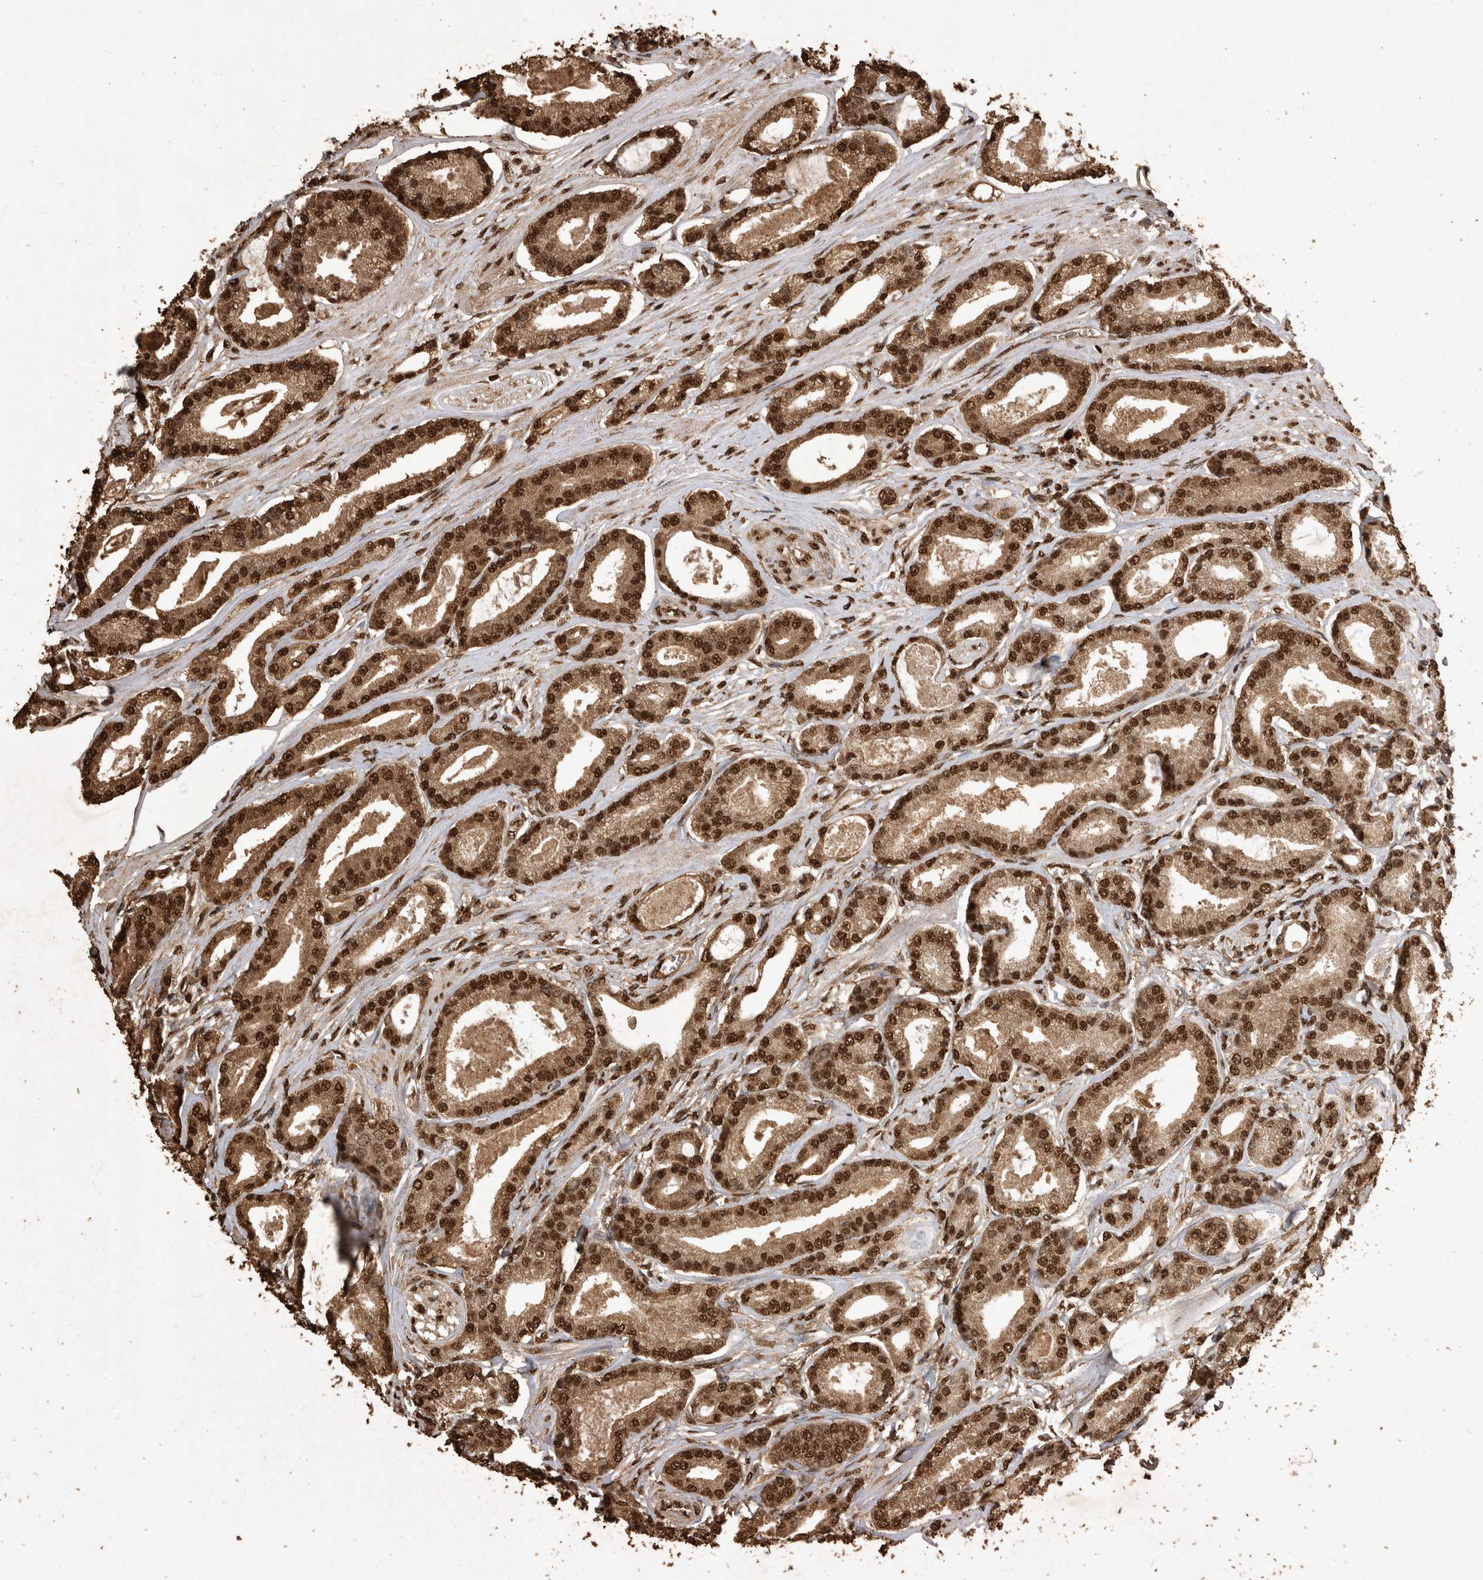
{"staining": {"intensity": "strong", "quantity": ">75%", "location": "cytoplasmic/membranous,nuclear"}, "tissue": "prostate cancer", "cell_type": "Tumor cells", "image_type": "cancer", "snomed": [{"axis": "morphology", "description": "Adenocarcinoma, Low grade"}, {"axis": "topography", "description": "Prostate"}], "caption": "This image shows immunohistochemistry (IHC) staining of prostate cancer, with high strong cytoplasmic/membranous and nuclear expression in about >75% of tumor cells.", "gene": "OAS2", "patient": {"sex": "male", "age": 60}}